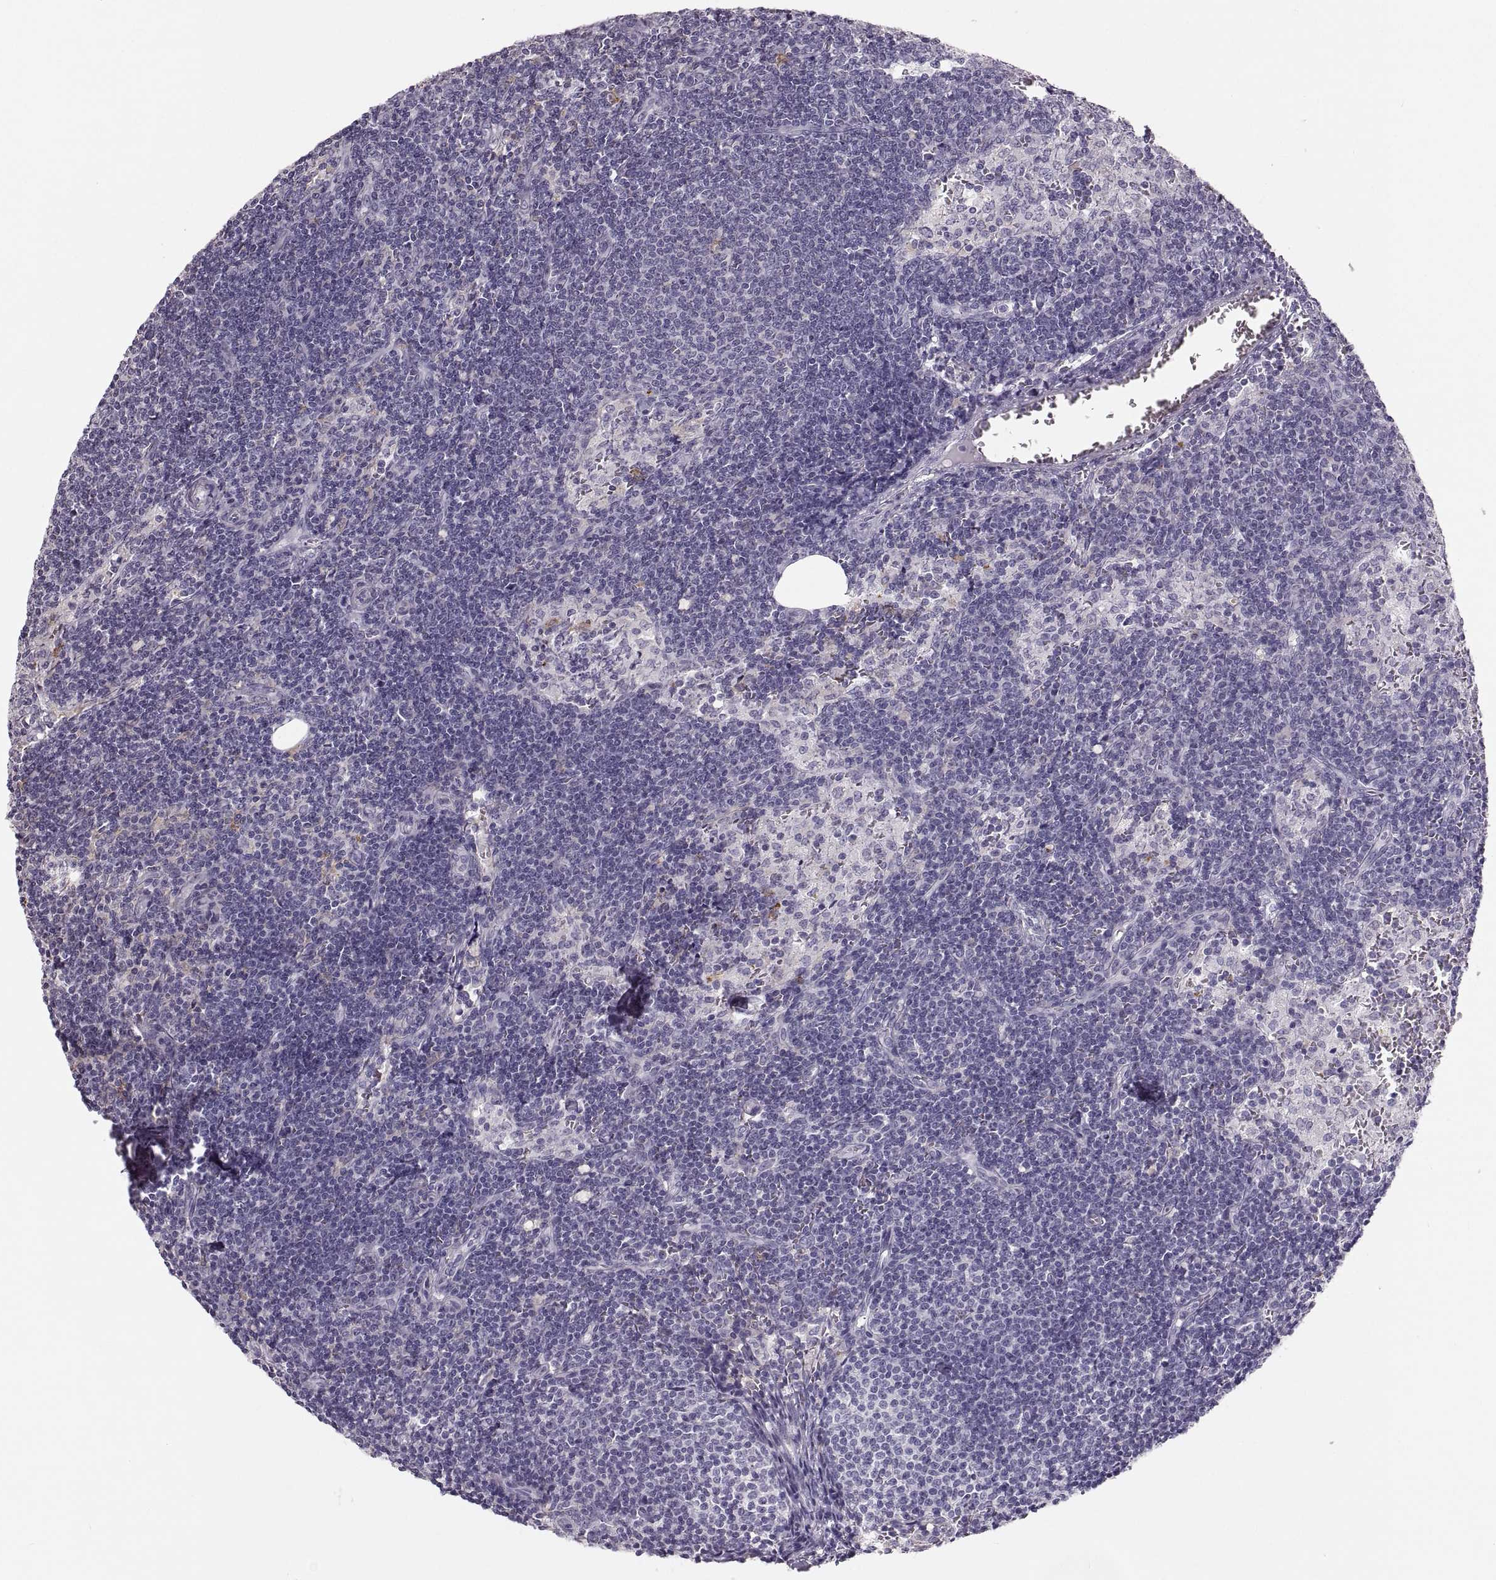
{"staining": {"intensity": "negative", "quantity": "none", "location": "none"}, "tissue": "lymph node", "cell_type": "Germinal center cells", "image_type": "normal", "snomed": [{"axis": "morphology", "description": "Normal tissue, NOS"}, {"axis": "topography", "description": "Lymph node"}], "caption": "This is a micrograph of immunohistochemistry (IHC) staining of unremarkable lymph node, which shows no positivity in germinal center cells. The staining was performed using DAB (3,3'-diaminobenzidine) to visualize the protein expression in brown, while the nuclei were stained in blue with hematoxylin (Magnification: 20x).", "gene": "RUNDC3A", "patient": {"sex": "female", "age": 50}}